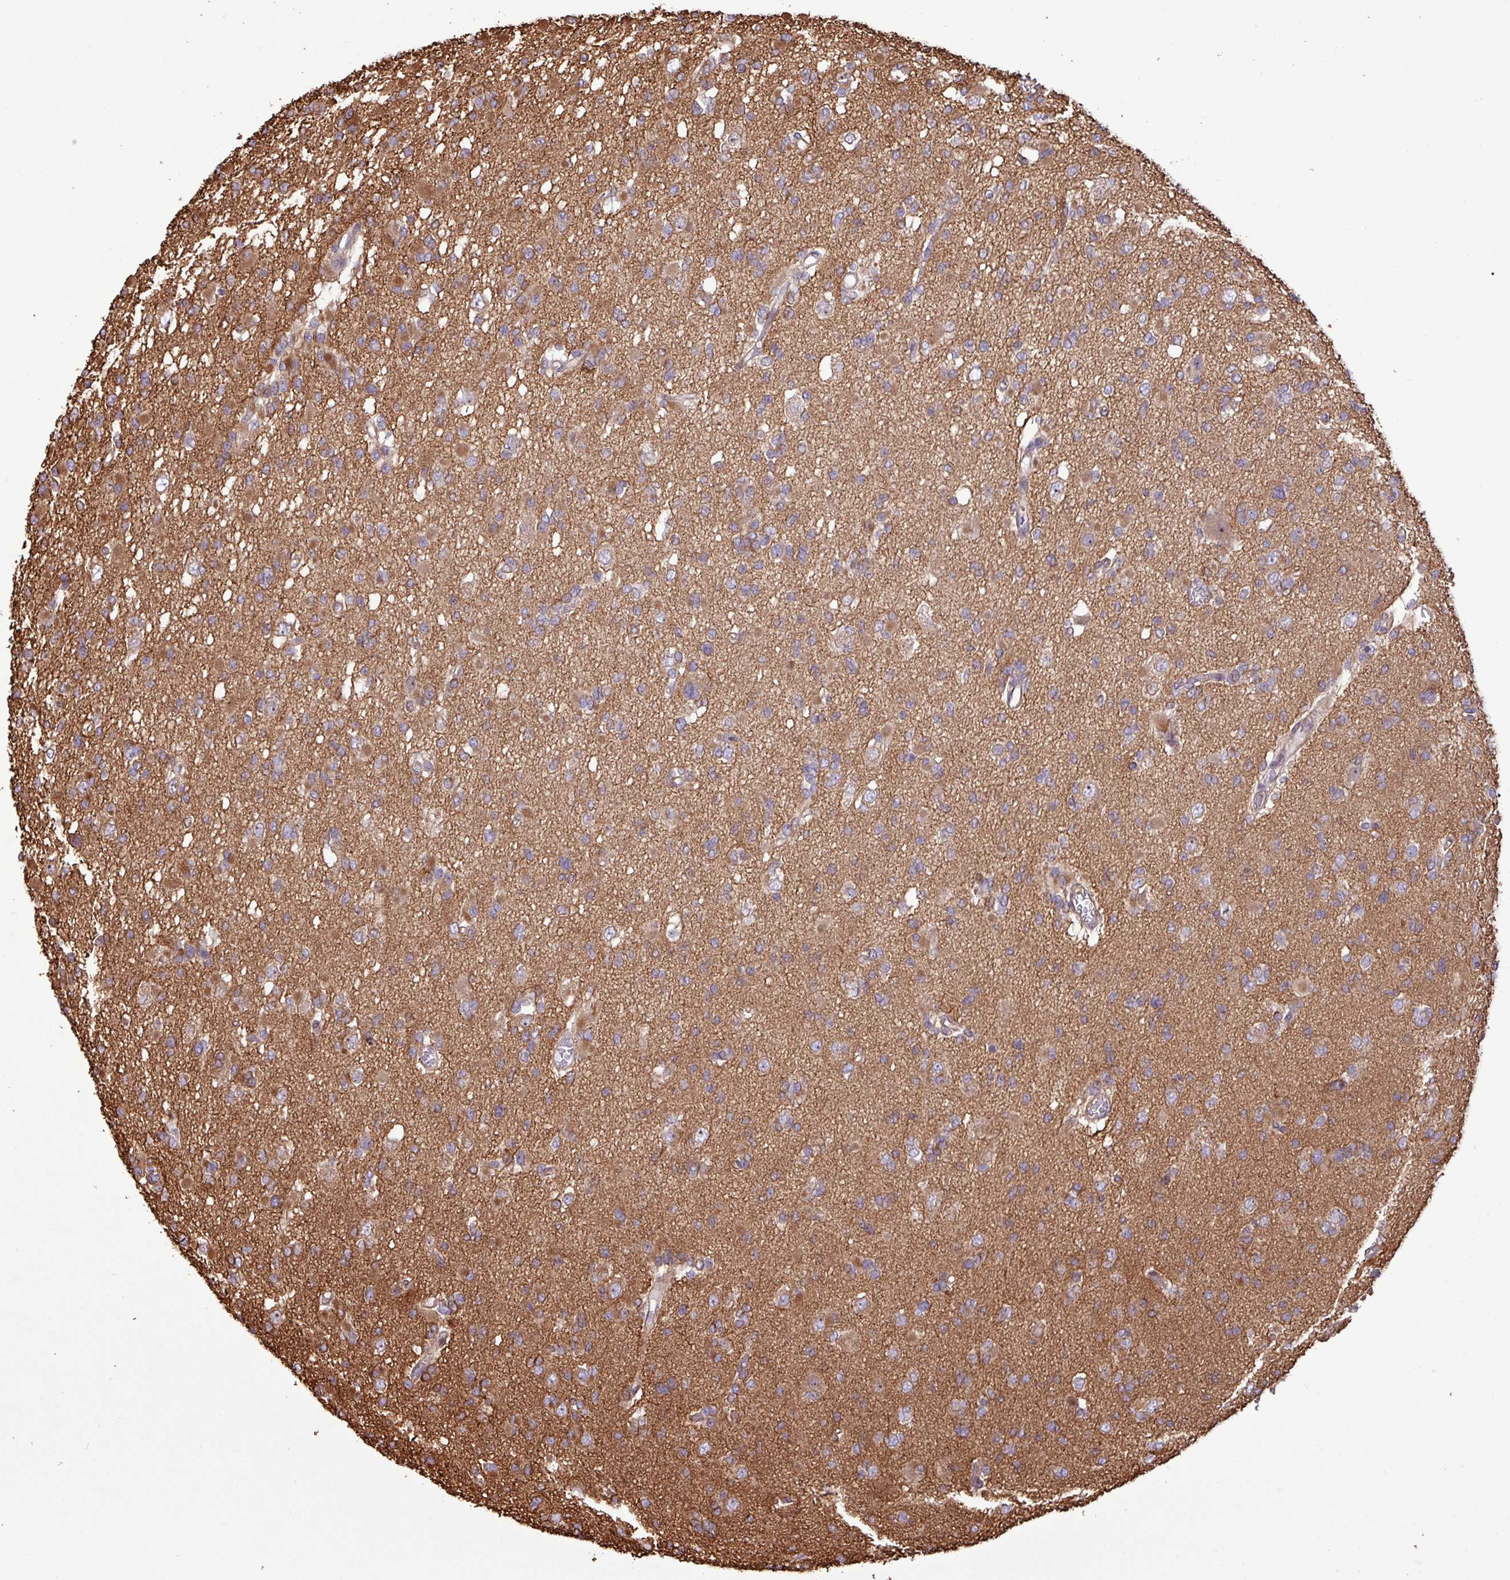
{"staining": {"intensity": "moderate", "quantity": ">75%", "location": "cytoplasmic/membranous"}, "tissue": "glioma", "cell_type": "Tumor cells", "image_type": "cancer", "snomed": [{"axis": "morphology", "description": "Glioma, malignant, Low grade"}, {"axis": "topography", "description": "Brain"}], "caption": "DAB (3,3'-diaminobenzidine) immunohistochemical staining of malignant glioma (low-grade) exhibits moderate cytoplasmic/membranous protein staining in about >75% of tumor cells.", "gene": "ZNF300", "patient": {"sex": "female", "age": 22}}